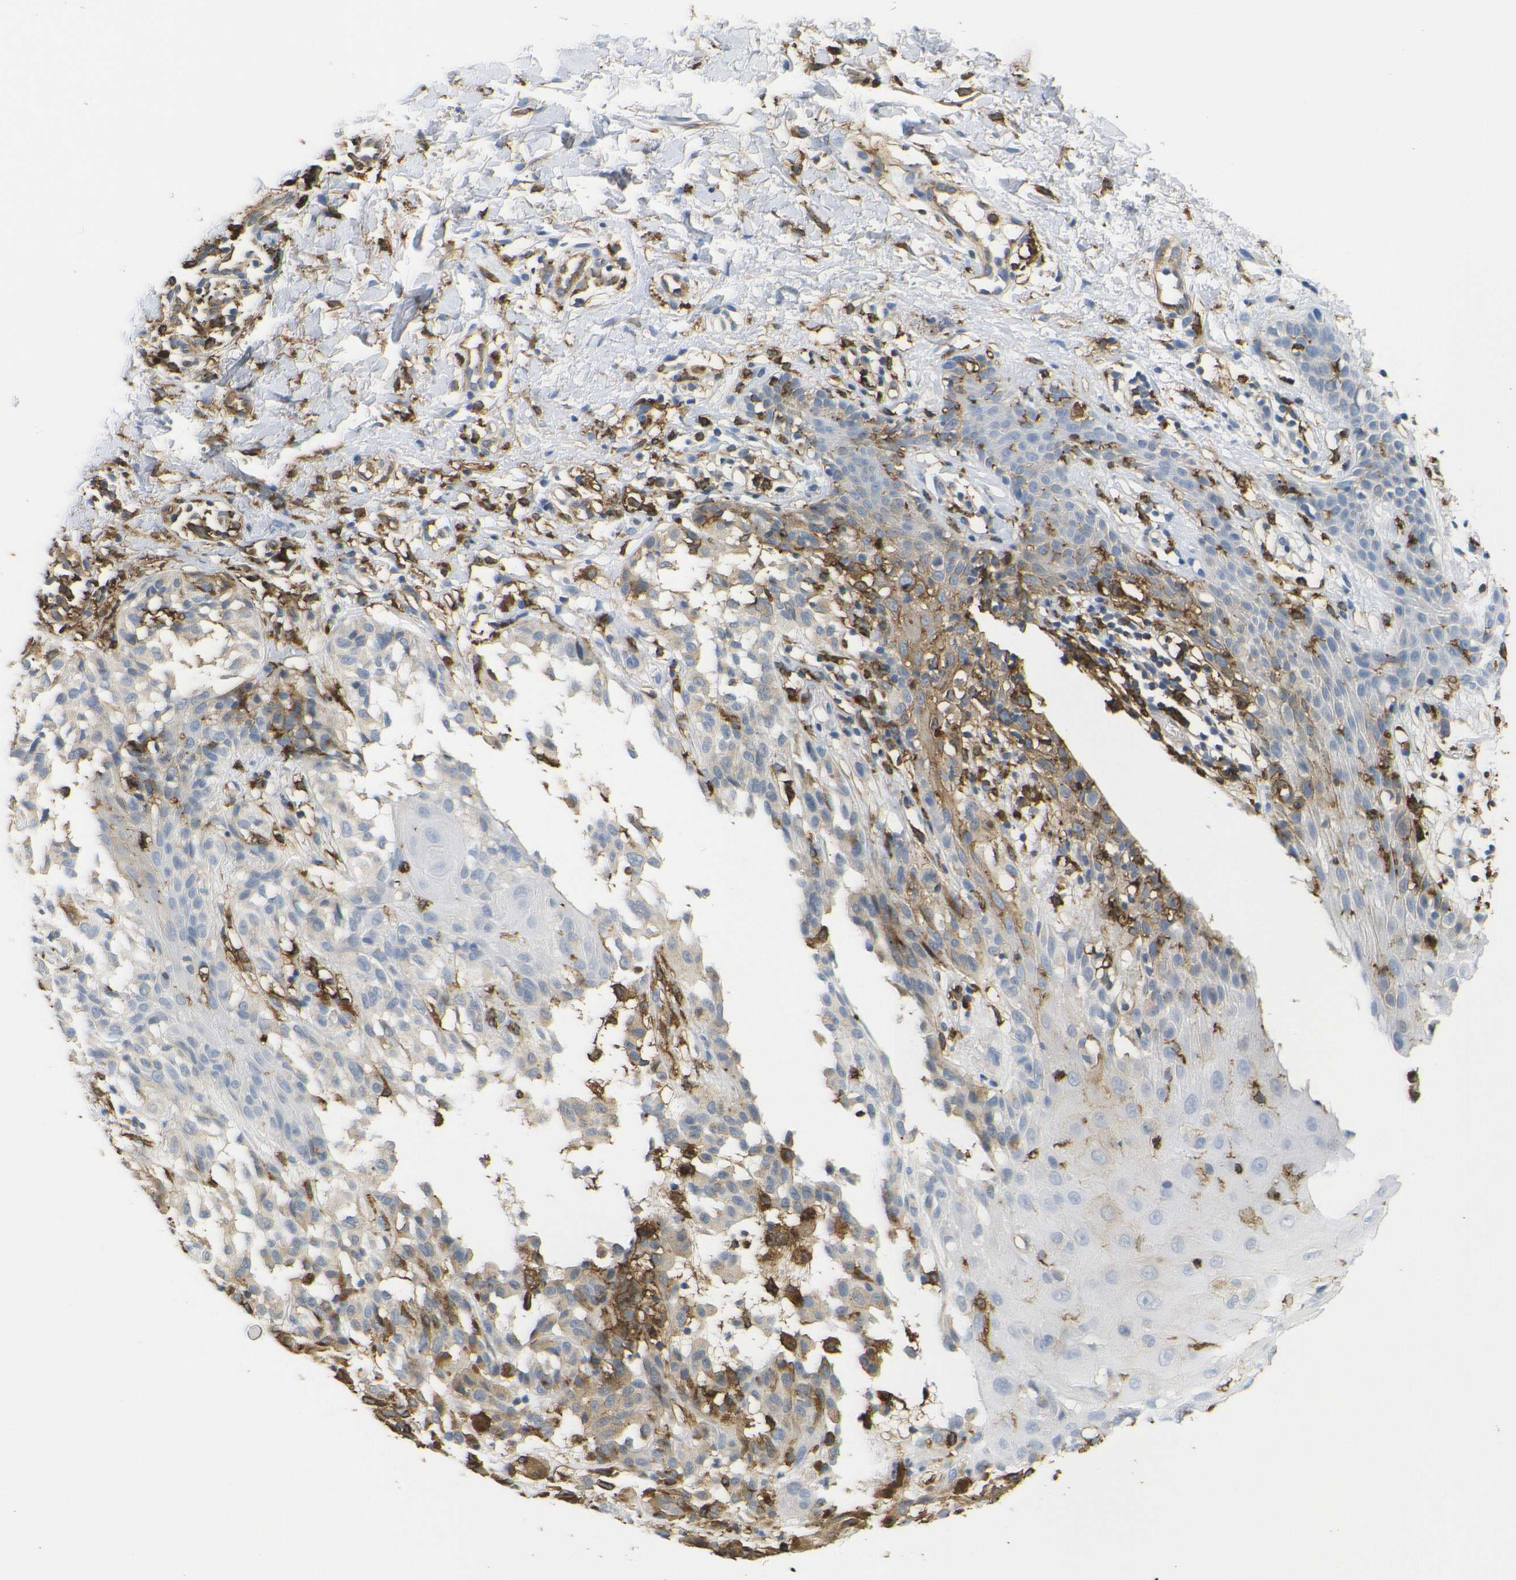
{"staining": {"intensity": "moderate", "quantity": "<25%", "location": "cytoplasmic/membranous"}, "tissue": "melanoma", "cell_type": "Tumor cells", "image_type": "cancer", "snomed": [{"axis": "morphology", "description": "Malignant melanoma, NOS"}, {"axis": "topography", "description": "Skin"}], "caption": "The immunohistochemical stain labels moderate cytoplasmic/membranous expression in tumor cells of melanoma tissue.", "gene": "HLA-DQB1", "patient": {"sex": "female", "age": 46}}